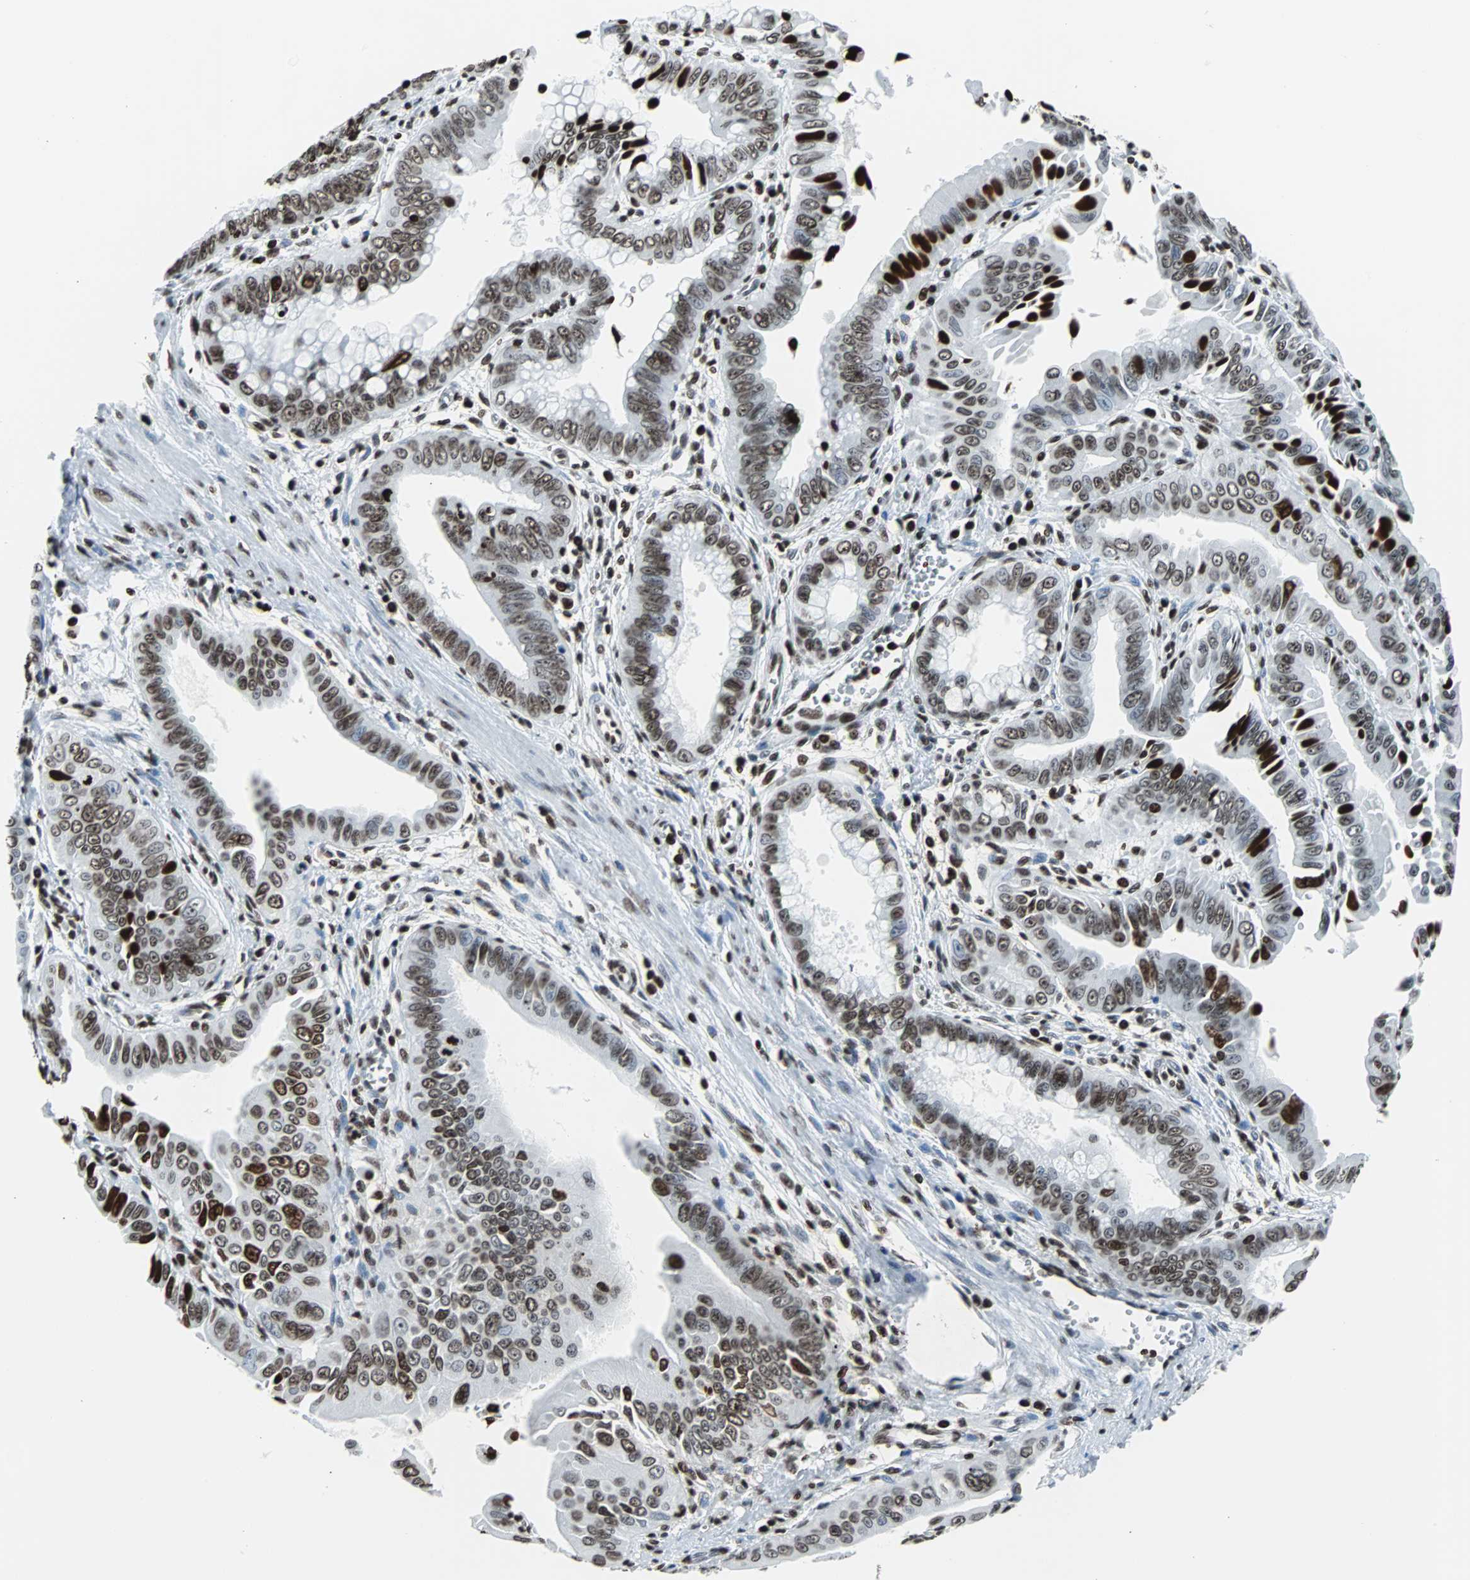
{"staining": {"intensity": "moderate", "quantity": ">75%", "location": "nuclear"}, "tissue": "pancreatic cancer", "cell_type": "Tumor cells", "image_type": "cancer", "snomed": [{"axis": "morphology", "description": "Normal tissue, NOS"}, {"axis": "topography", "description": "Lymph node"}], "caption": "Immunohistochemical staining of human pancreatic cancer demonstrates medium levels of moderate nuclear positivity in approximately >75% of tumor cells.", "gene": "H2BC18", "patient": {"sex": "male", "age": 50}}